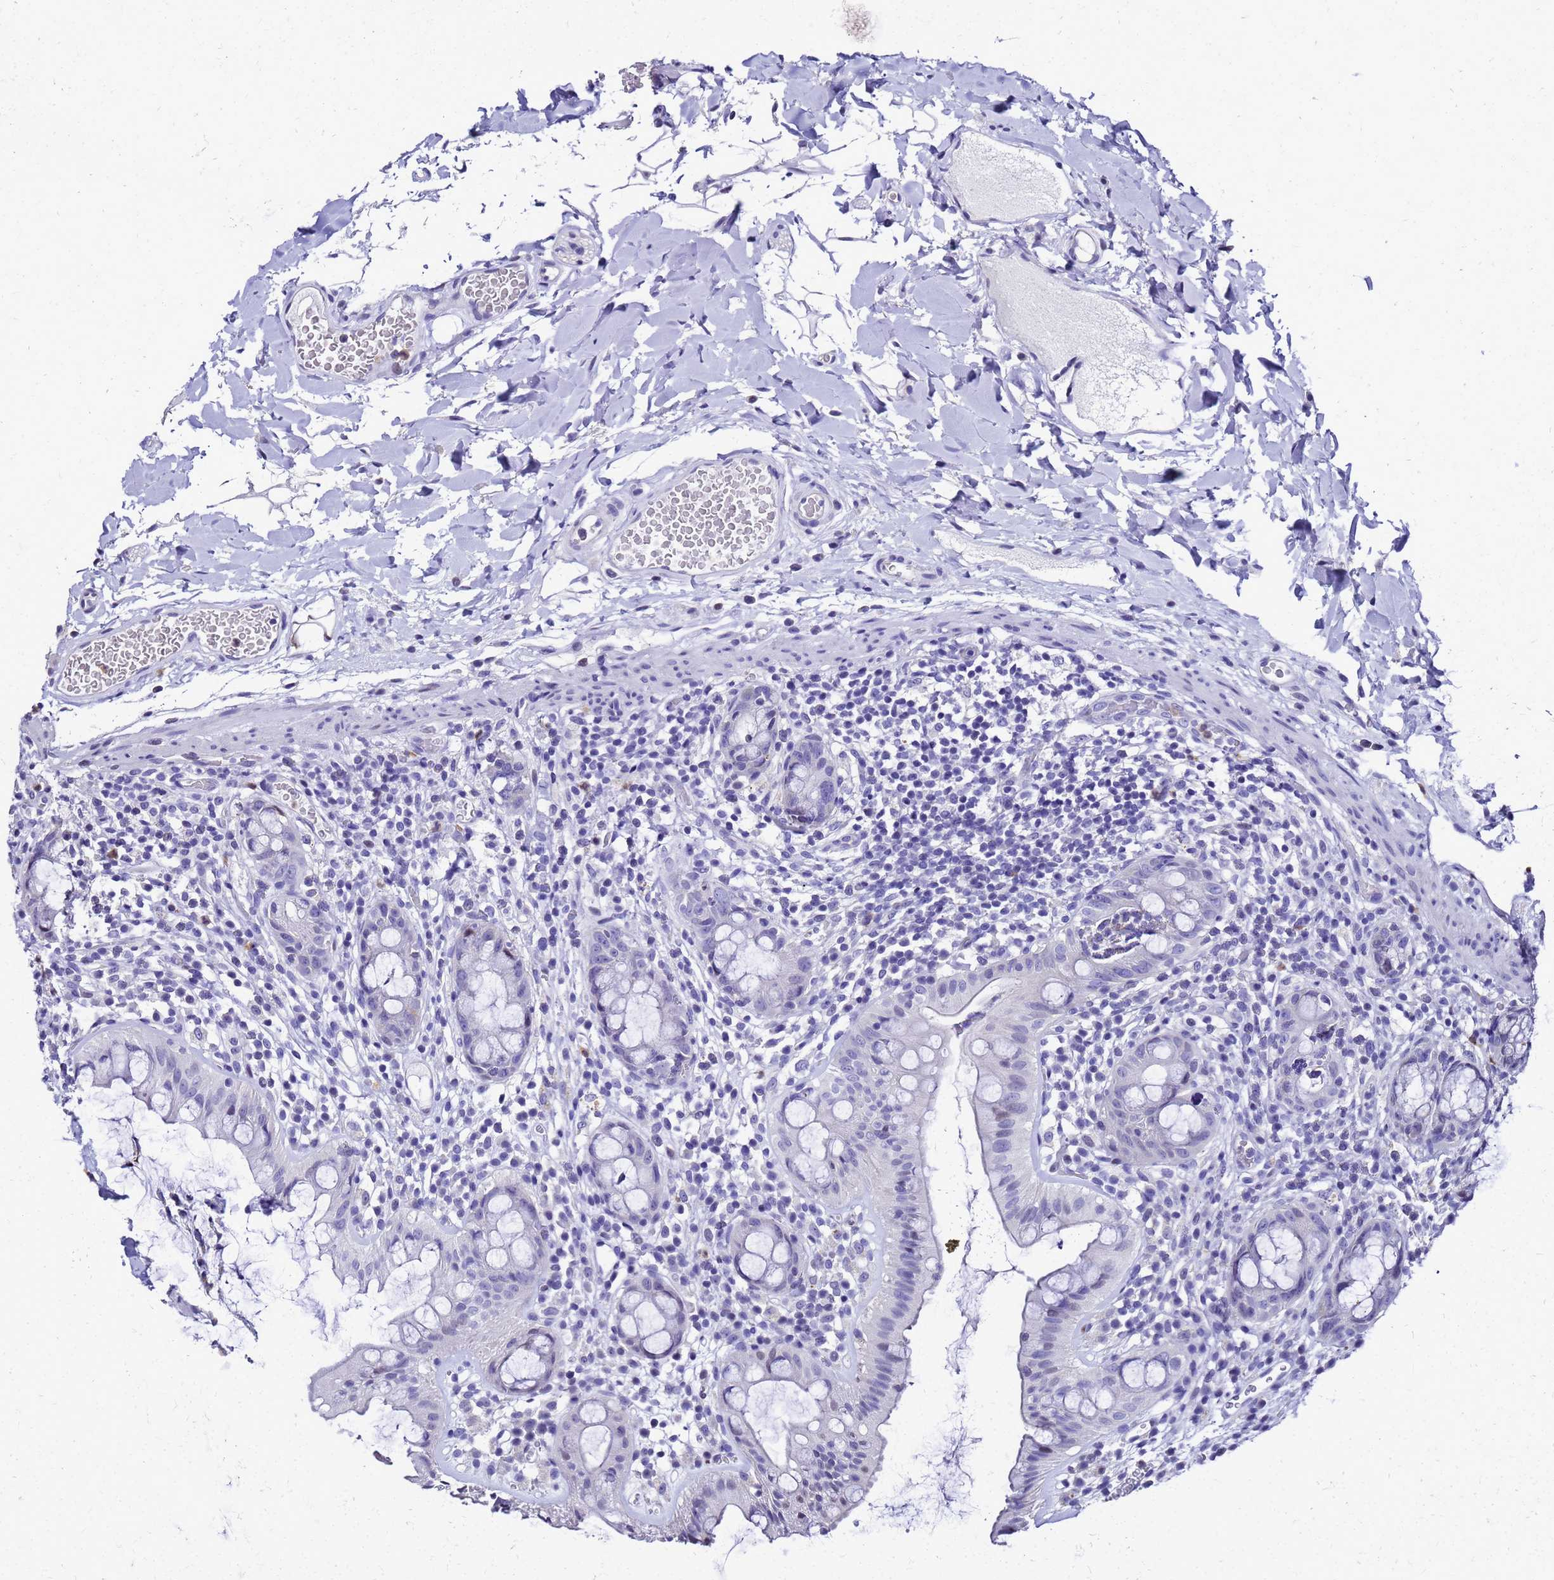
{"staining": {"intensity": "negative", "quantity": "none", "location": "none"}, "tissue": "rectum", "cell_type": "Glandular cells", "image_type": "normal", "snomed": [{"axis": "morphology", "description": "Normal tissue, NOS"}, {"axis": "topography", "description": "Rectum"}], "caption": "Human rectum stained for a protein using immunohistochemistry reveals no positivity in glandular cells.", "gene": "SMIM21", "patient": {"sex": "female", "age": 57}}